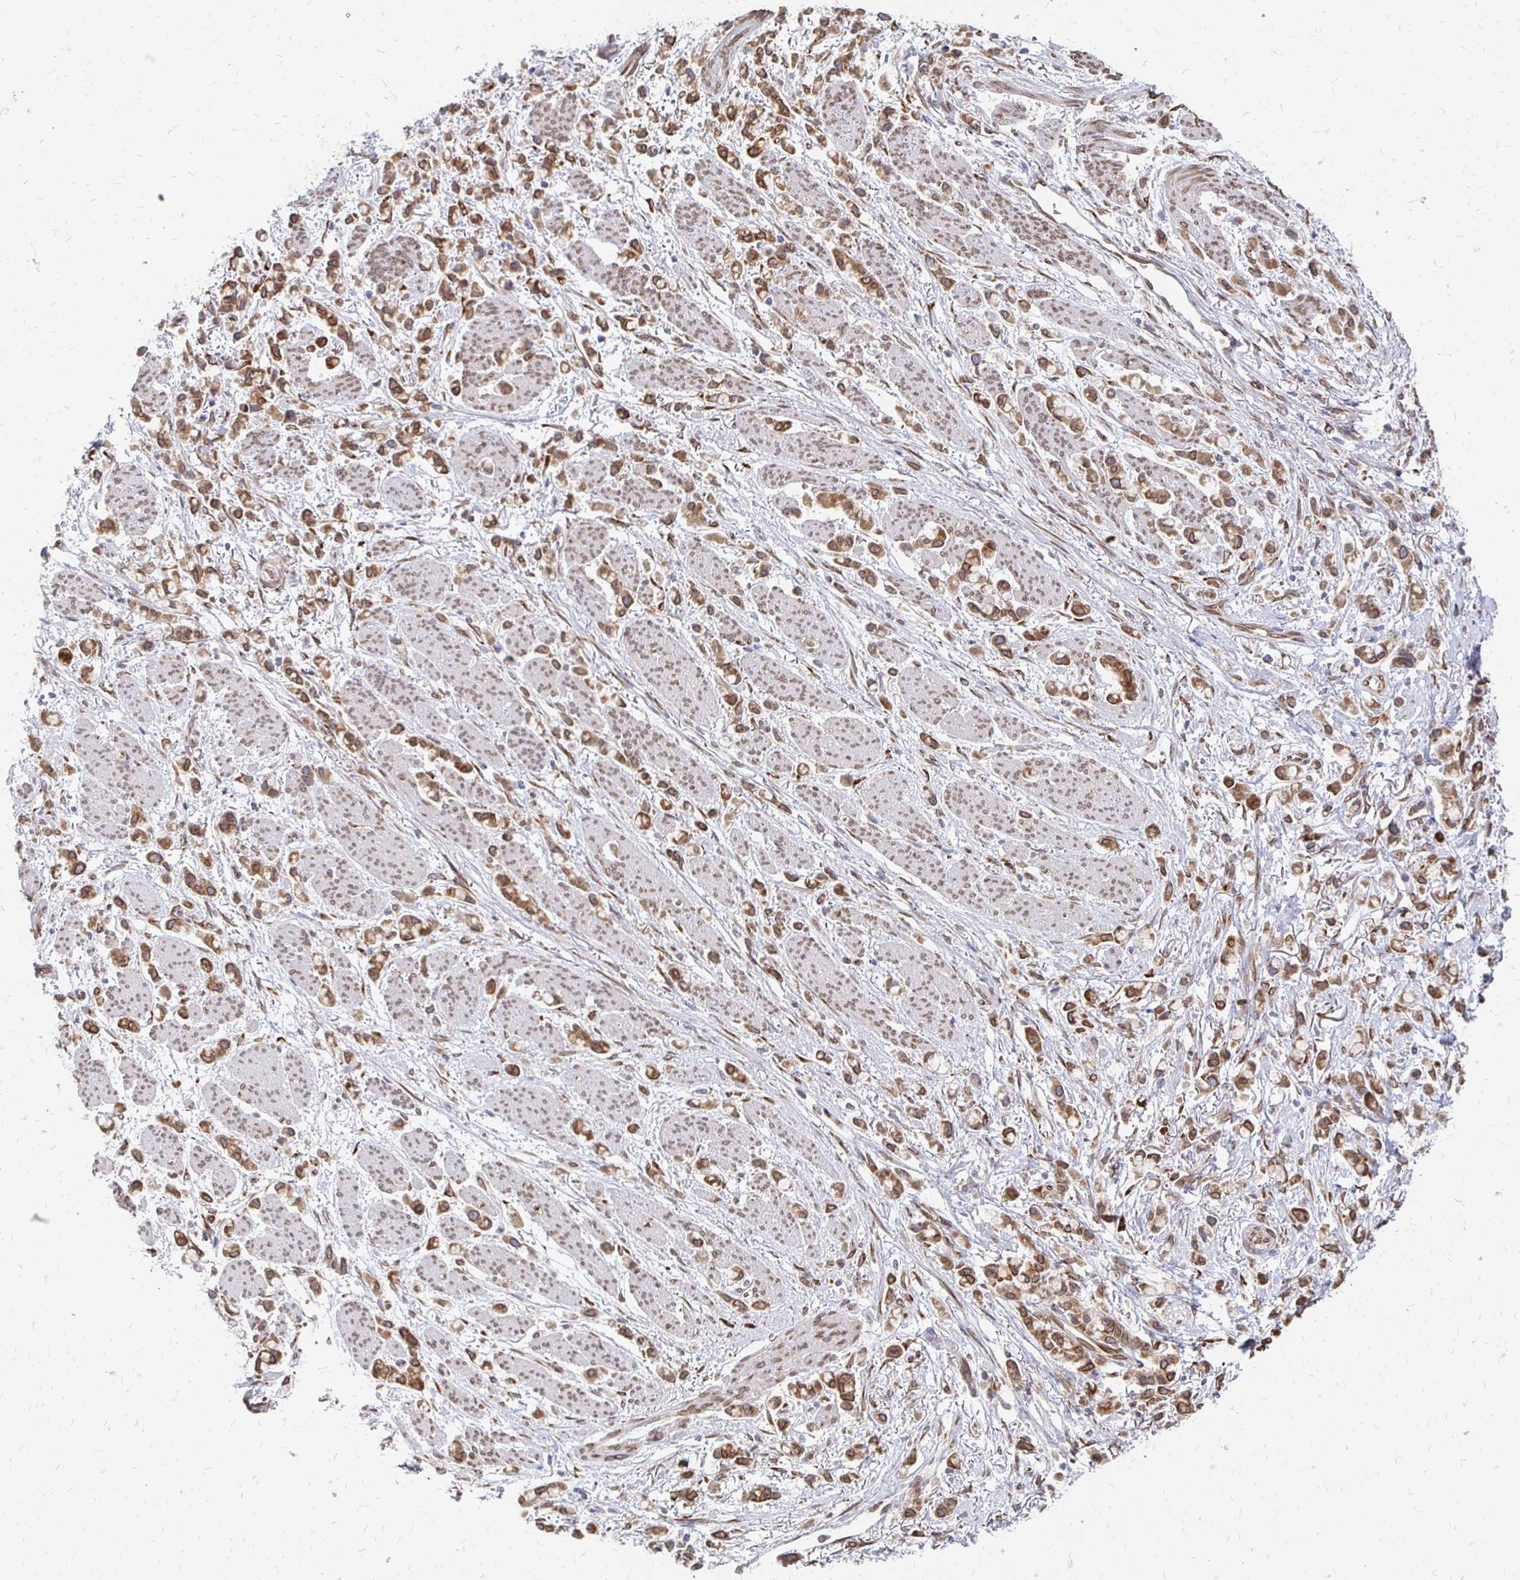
{"staining": {"intensity": "strong", "quantity": ">75%", "location": "cytoplasmic/membranous,nuclear"}, "tissue": "stomach cancer", "cell_type": "Tumor cells", "image_type": "cancer", "snomed": [{"axis": "morphology", "description": "Adenocarcinoma, NOS"}, {"axis": "topography", "description": "Stomach"}], "caption": "Adenocarcinoma (stomach) was stained to show a protein in brown. There is high levels of strong cytoplasmic/membranous and nuclear expression in about >75% of tumor cells.", "gene": "PELI3", "patient": {"sex": "female", "age": 81}}